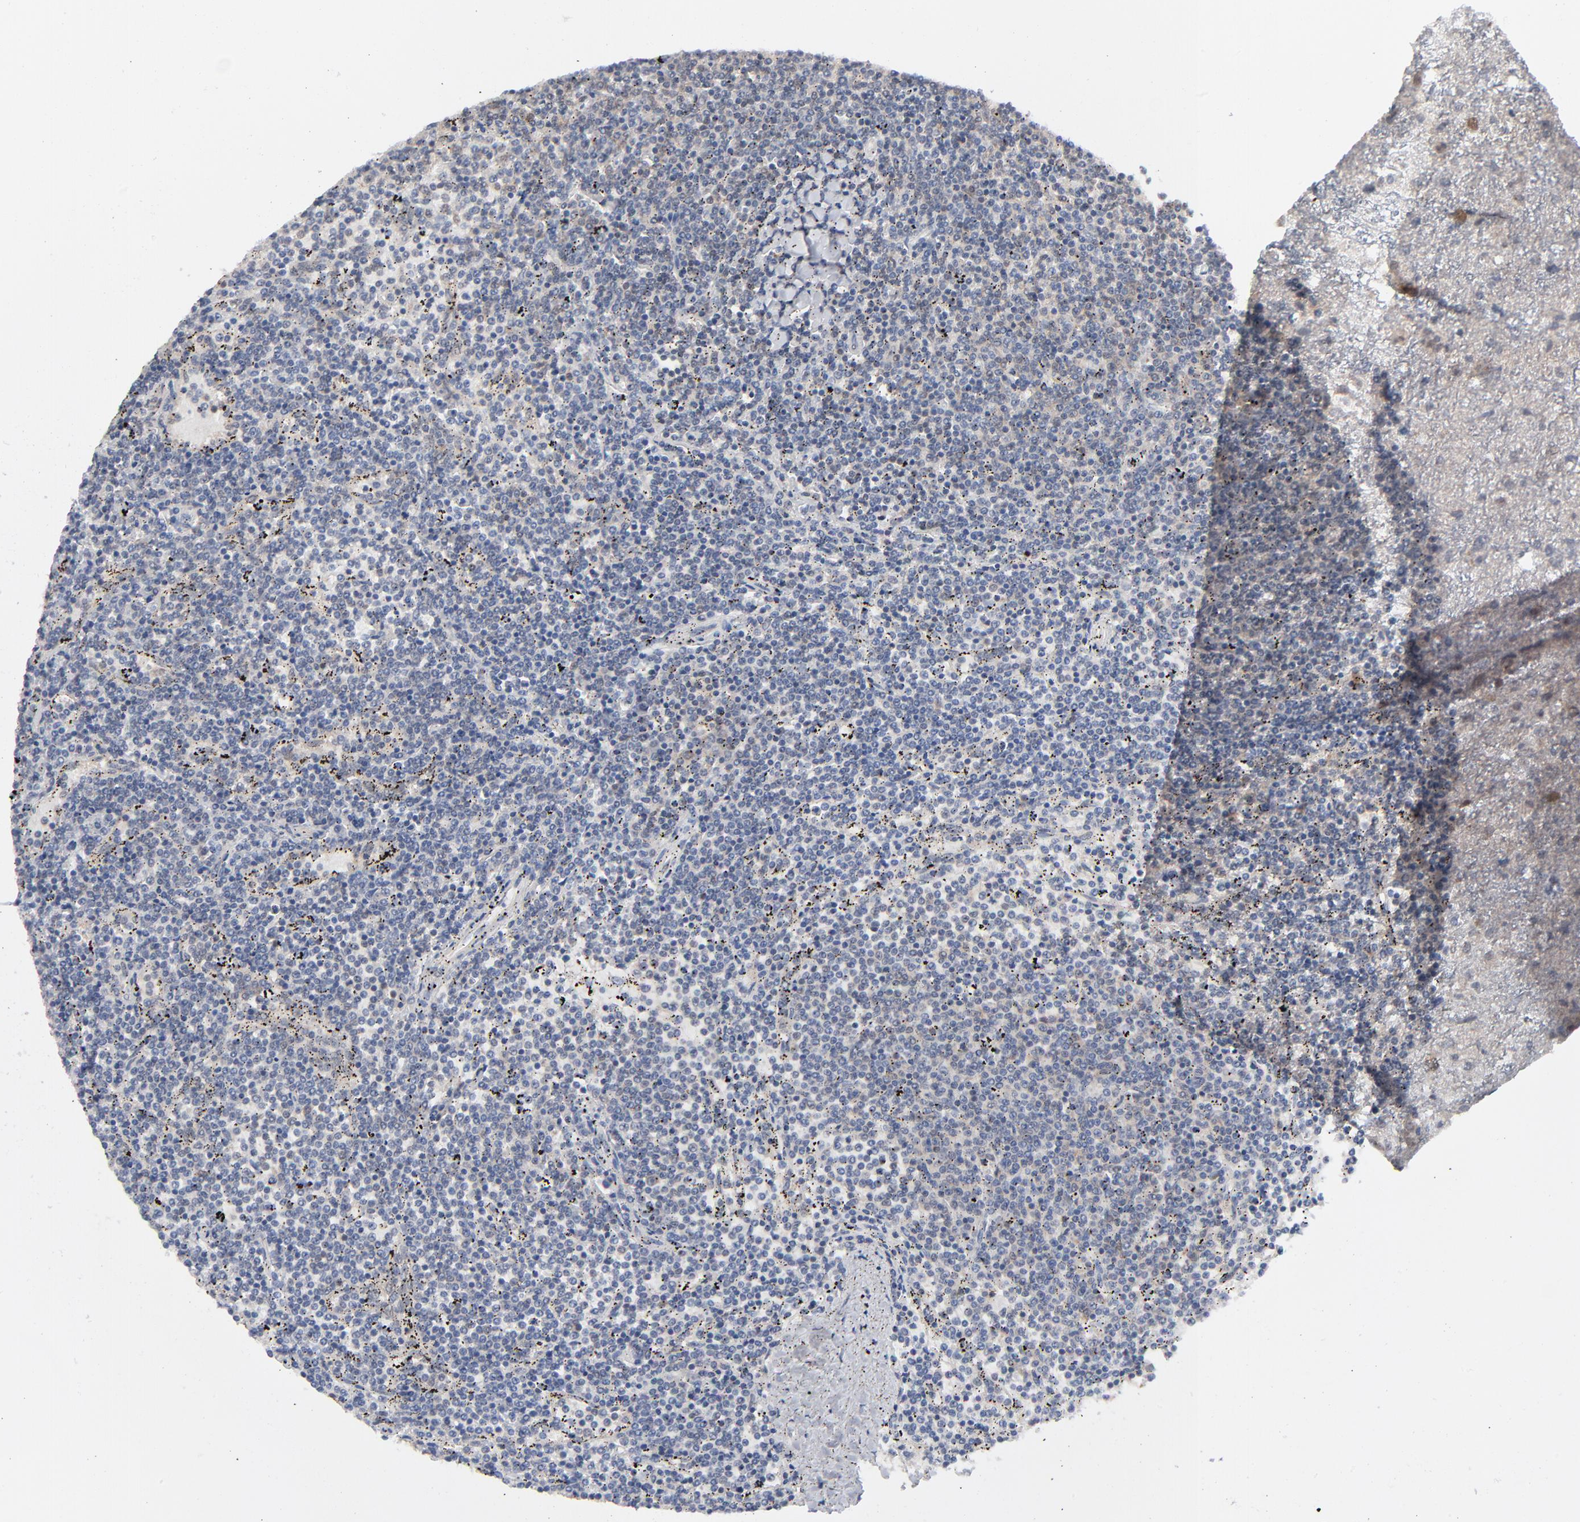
{"staining": {"intensity": "weak", "quantity": "<25%", "location": "cytoplasmic/membranous"}, "tissue": "lymphoma", "cell_type": "Tumor cells", "image_type": "cancer", "snomed": [{"axis": "morphology", "description": "Malignant lymphoma, non-Hodgkin's type, Low grade"}, {"axis": "topography", "description": "Spleen"}], "caption": "Tumor cells are negative for brown protein staining in lymphoma.", "gene": "RPS6KB1", "patient": {"sex": "female", "age": 50}}